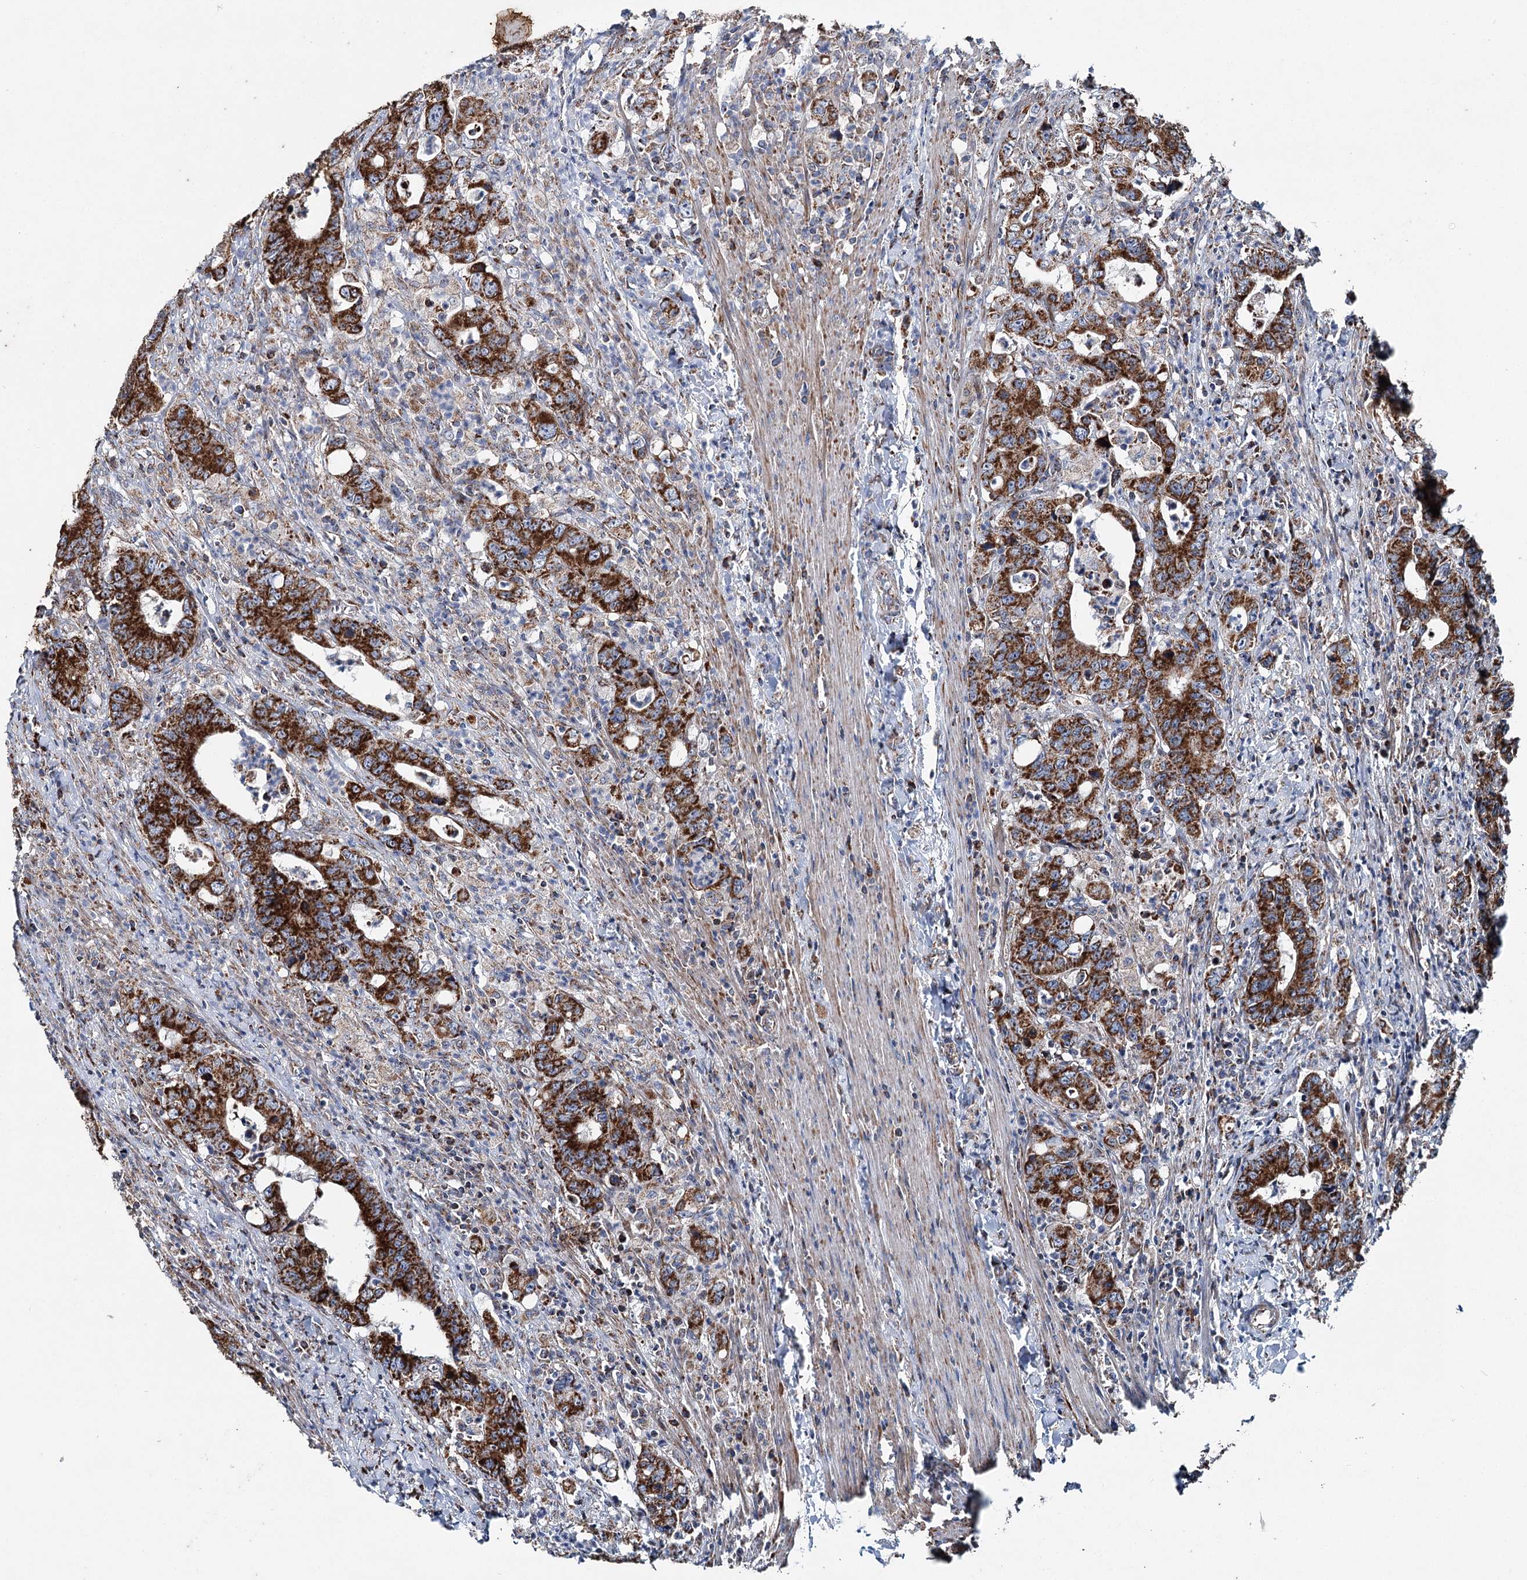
{"staining": {"intensity": "strong", "quantity": ">75%", "location": "cytoplasmic/membranous"}, "tissue": "colorectal cancer", "cell_type": "Tumor cells", "image_type": "cancer", "snomed": [{"axis": "morphology", "description": "Adenocarcinoma, NOS"}, {"axis": "topography", "description": "Colon"}], "caption": "A photomicrograph of colorectal cancer (adenocarcinoma) stained for a protein shows strong cytoplasmic/membranous brown staining in tumor cells.", "gene": "UCN3", "patient": {"sex": "female", "age": 75}}